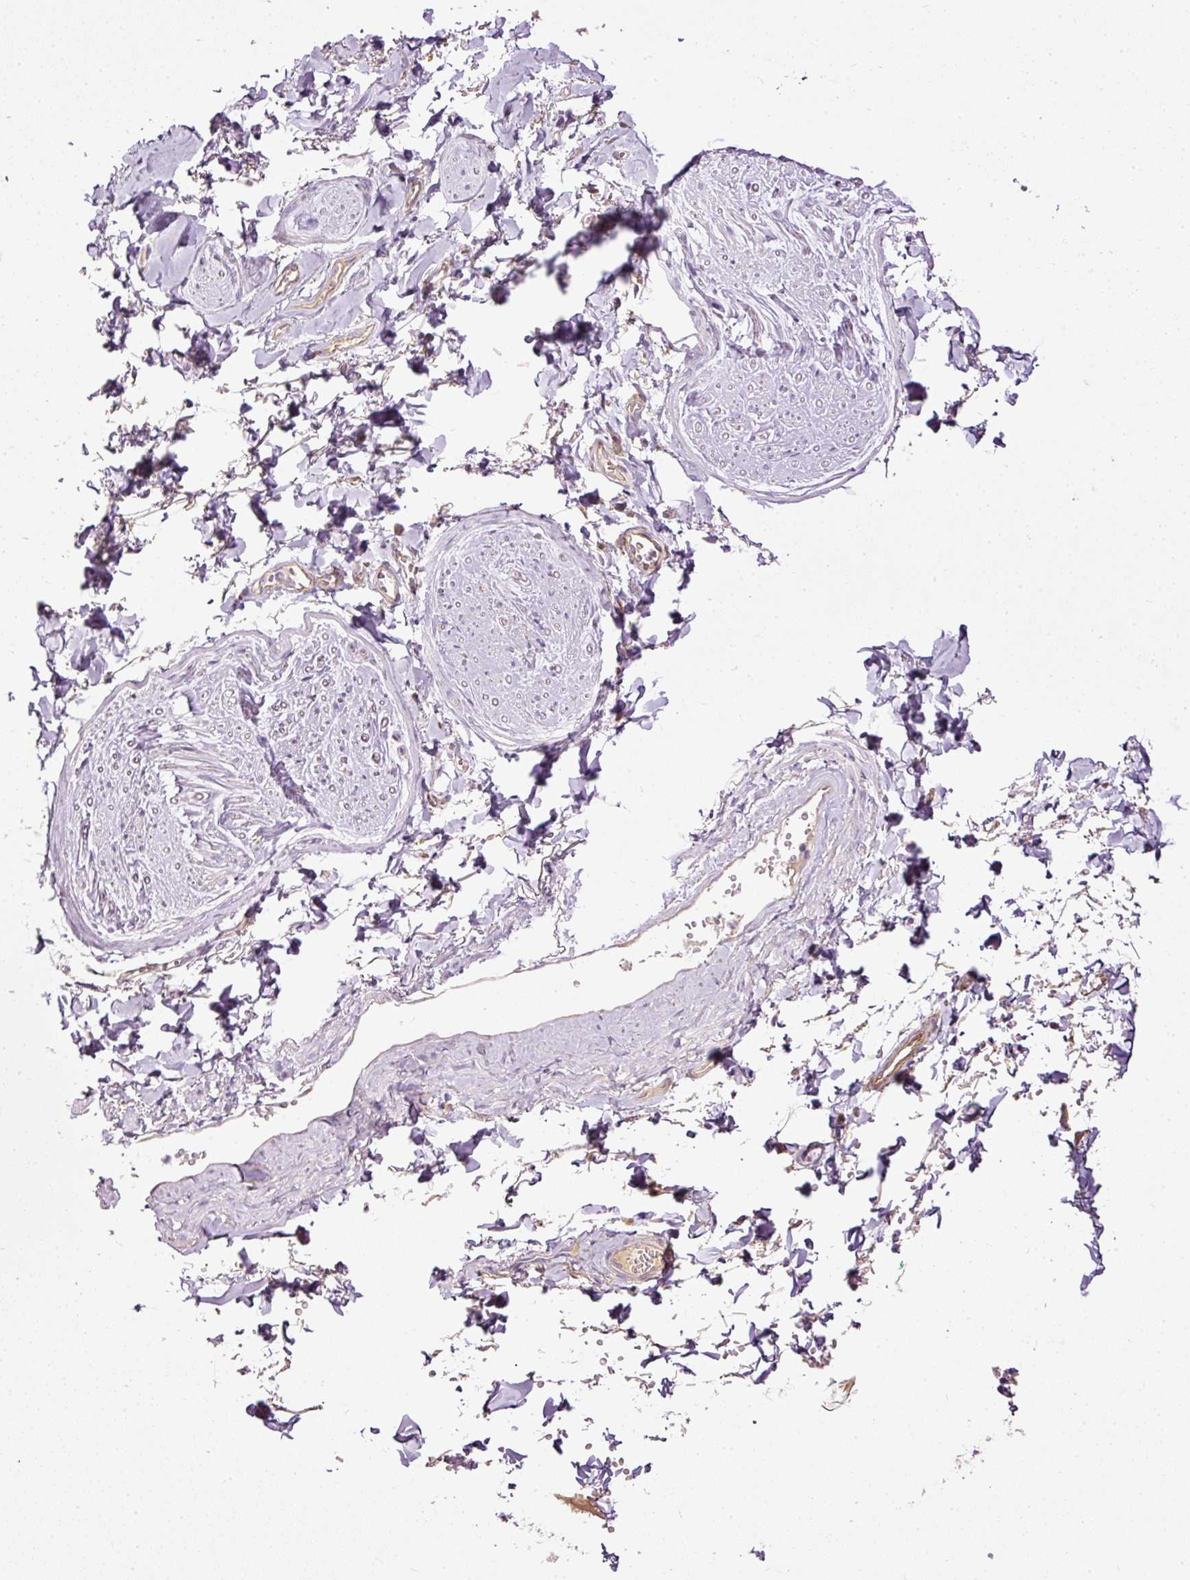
{"staining": {"intensity": "negative", "quantity": "none", "location": "none"}, "tissue": "adipose tissue", "cell_type": "Adipocytes", "image_type": "normal", "snomed": [{"axis": "morphology", "description": "Normal tissue, NOS"}, {"axis": "topography", "description": "Vulva"}, {"axis": "topography", "description": "Vagina"}, {"axis": "topography", "description": "Peripheral nerve tissue"}], "caption": "An image of adipose tissue stained for a protein displays no brown staining in adipocytes.", "gene": "PAQR9", "patient": {"sex": "female", "age": 66}}